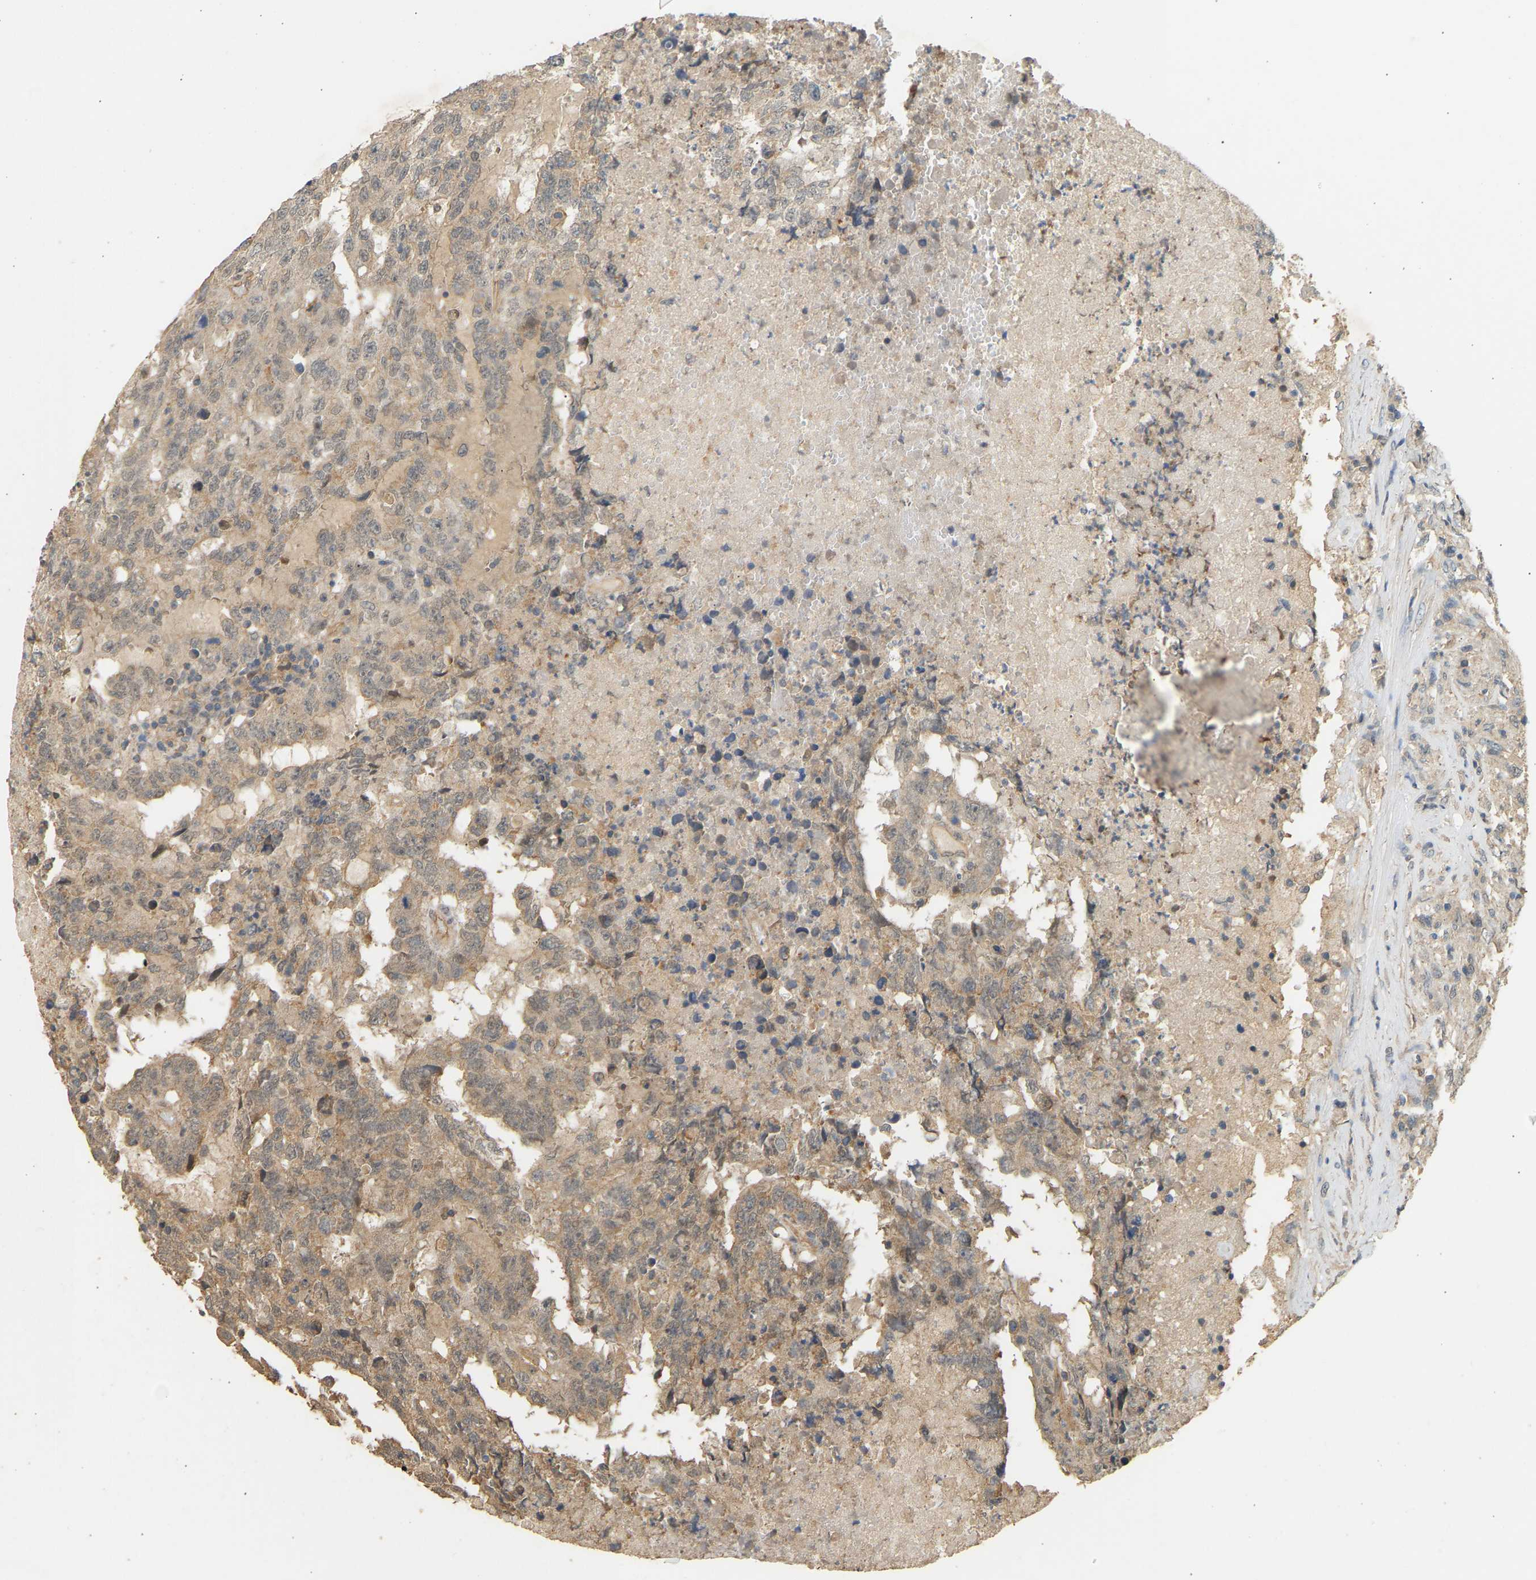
{"staining": {"intensity": "weak", "quantity": ">75%", "location": "cytoplasmic/membranous"}, "tissue": "testis cancer", "cell_type": "Tumor cells", "image_type": "cancer", "snomed": [{"axis": "morphology", "description": "Necrosis, NOS"}, {"axis": "morphology", "description": "Carcinoma, Embryonal, NOS"}, {"axis": "topography", "description": "Testis"}], "caption": "IHC micrograph of neoplastic tissue: human testis cancer (embryonal carcinoma) stained using immunohistochemistry displays low levels of weak protein expression localized specifically in the cytoplasmic/membranous of tumor cells, appearing as a cytoplasmic/membranous brown color.", "gene": "RGL1", "patient": {"sex": "male", "age": 19}}